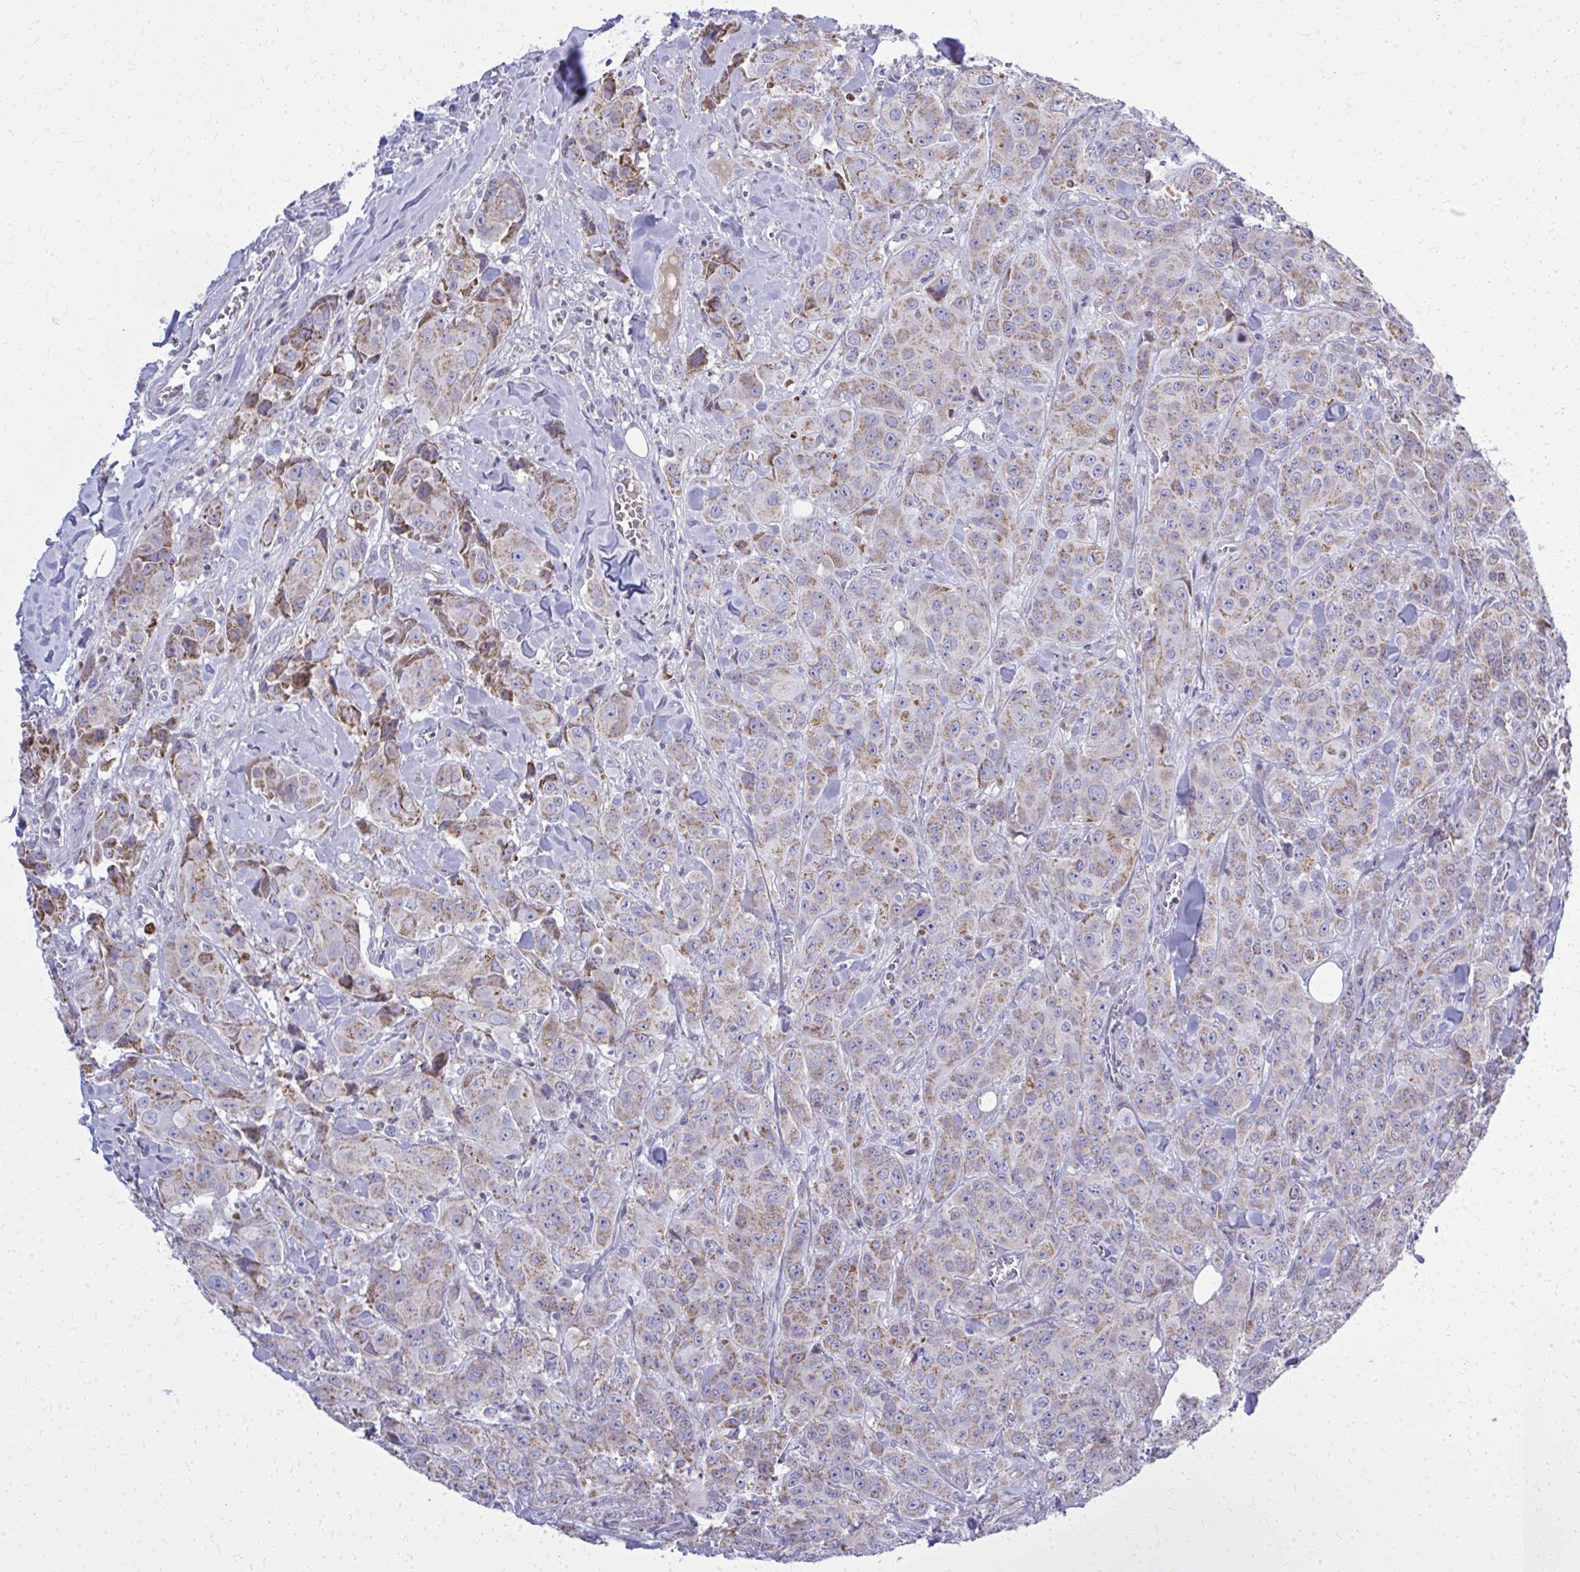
{"staining": {"intensity": "moderate", "quantity": "25%-75%", "location": "cytoplasmic/membranous"}, "tissue": "breast cancer", "cell_type": "Tumor cells", "image_type": "cancer", "snomed": [{"axis": "morphology", "description": "Normal tissue, NOS"}, {"axis": "morphology", "description": "Duct carcinoma"}, {"axis": "topography", "description": "Breast"}], "caption": "Tumor cells reveal medium levels of moderate cytoplasmic/membranous expression in approximately 25%-75% of cells in human breast cancer (invasive ductal carcinoma).", "gene": "ZNF362", "patient": {"sex": "female", "age": 43}}